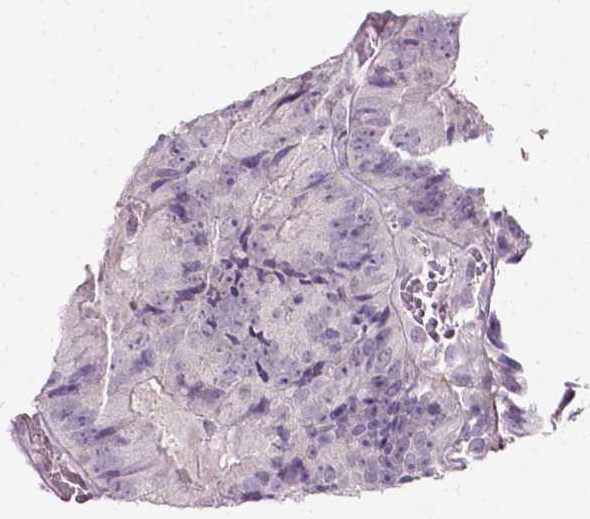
{"staining": {"intensity": "negative", "quantity": "none", "location": "none"}, "tissue": "colorectal cancer", "cell_type": "Tumor cells", "image_type": "cancer", "snomed": [{"axis": "morphology", "description": "Adenocarcinoma, NOS"}, {"axis": "topography", "description": "Colon"}], "caption": "This is a image of immunohistochemistry staining of colorectal adenocarcinoma, which shows no positivity in tumor cells. The staining was performed using DAB to visualize the protein expression in brown, while the nuclei were stained in blue with hematoxylin (Magnification: 20x).", "gene": "DLG2", "patient": {"sex": "female", "age": 86}}